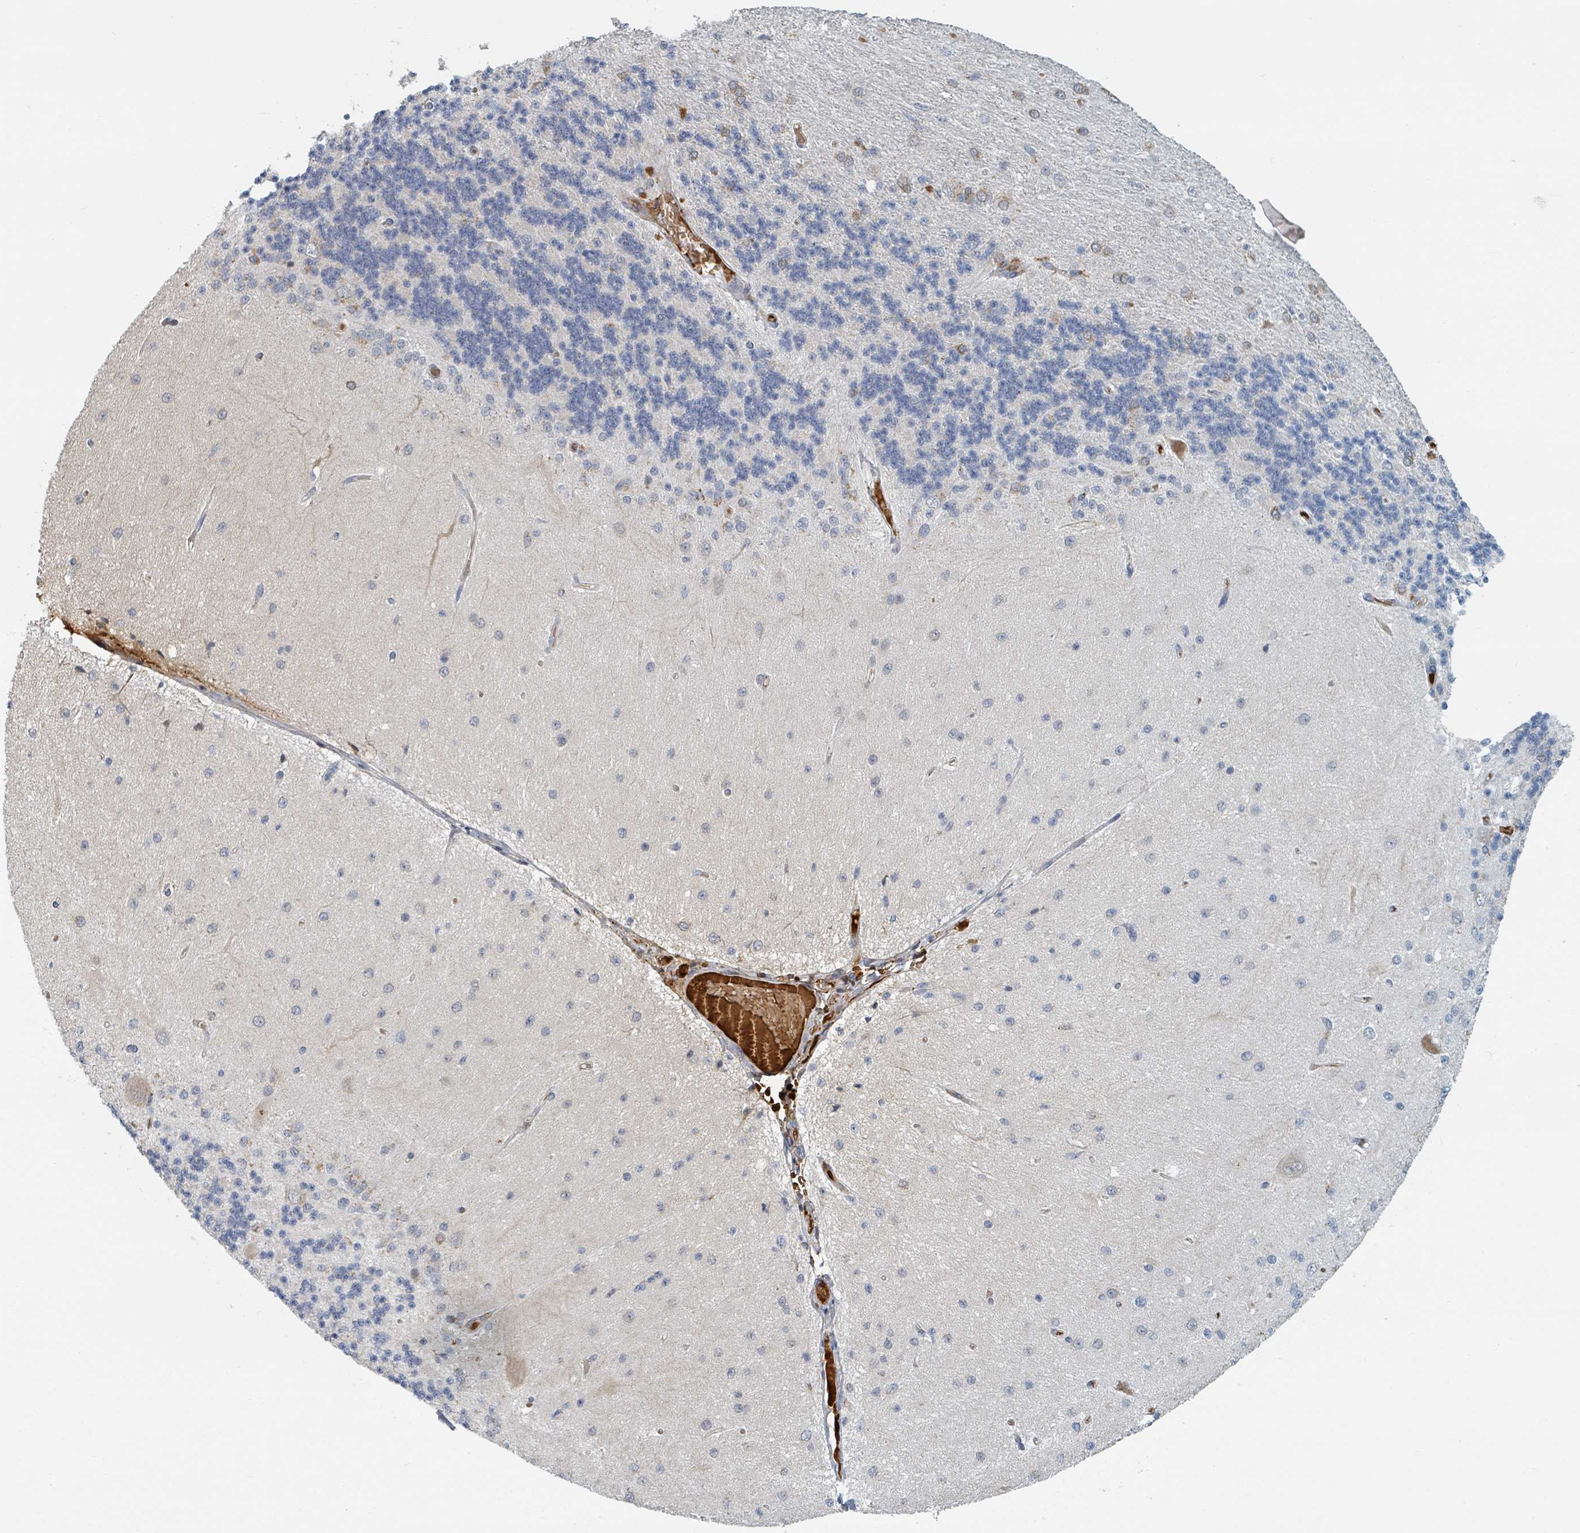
{"staining": {"intensity": "negative", "quantity": "none", "location": "none"}, "tissue": "cerebellum", "cell_type": "Cells in granular layer", "image_type": "normal", "snomed": [{"axis": "morphology", "description": "Normal tissue, NOS"}, {"axis": "topography", "description": "Cerebellum"}], "caption": "High power microscopy histopathology image of an immunohistochemistry micrograph of benign cerebellum, revealing no significant expression in cells in granular layer. (DAB immunohistochemistry with hematoxylin counter stain).", "gene": "TRPC4AP", "patient": {"sex": "female", "age": 29}}